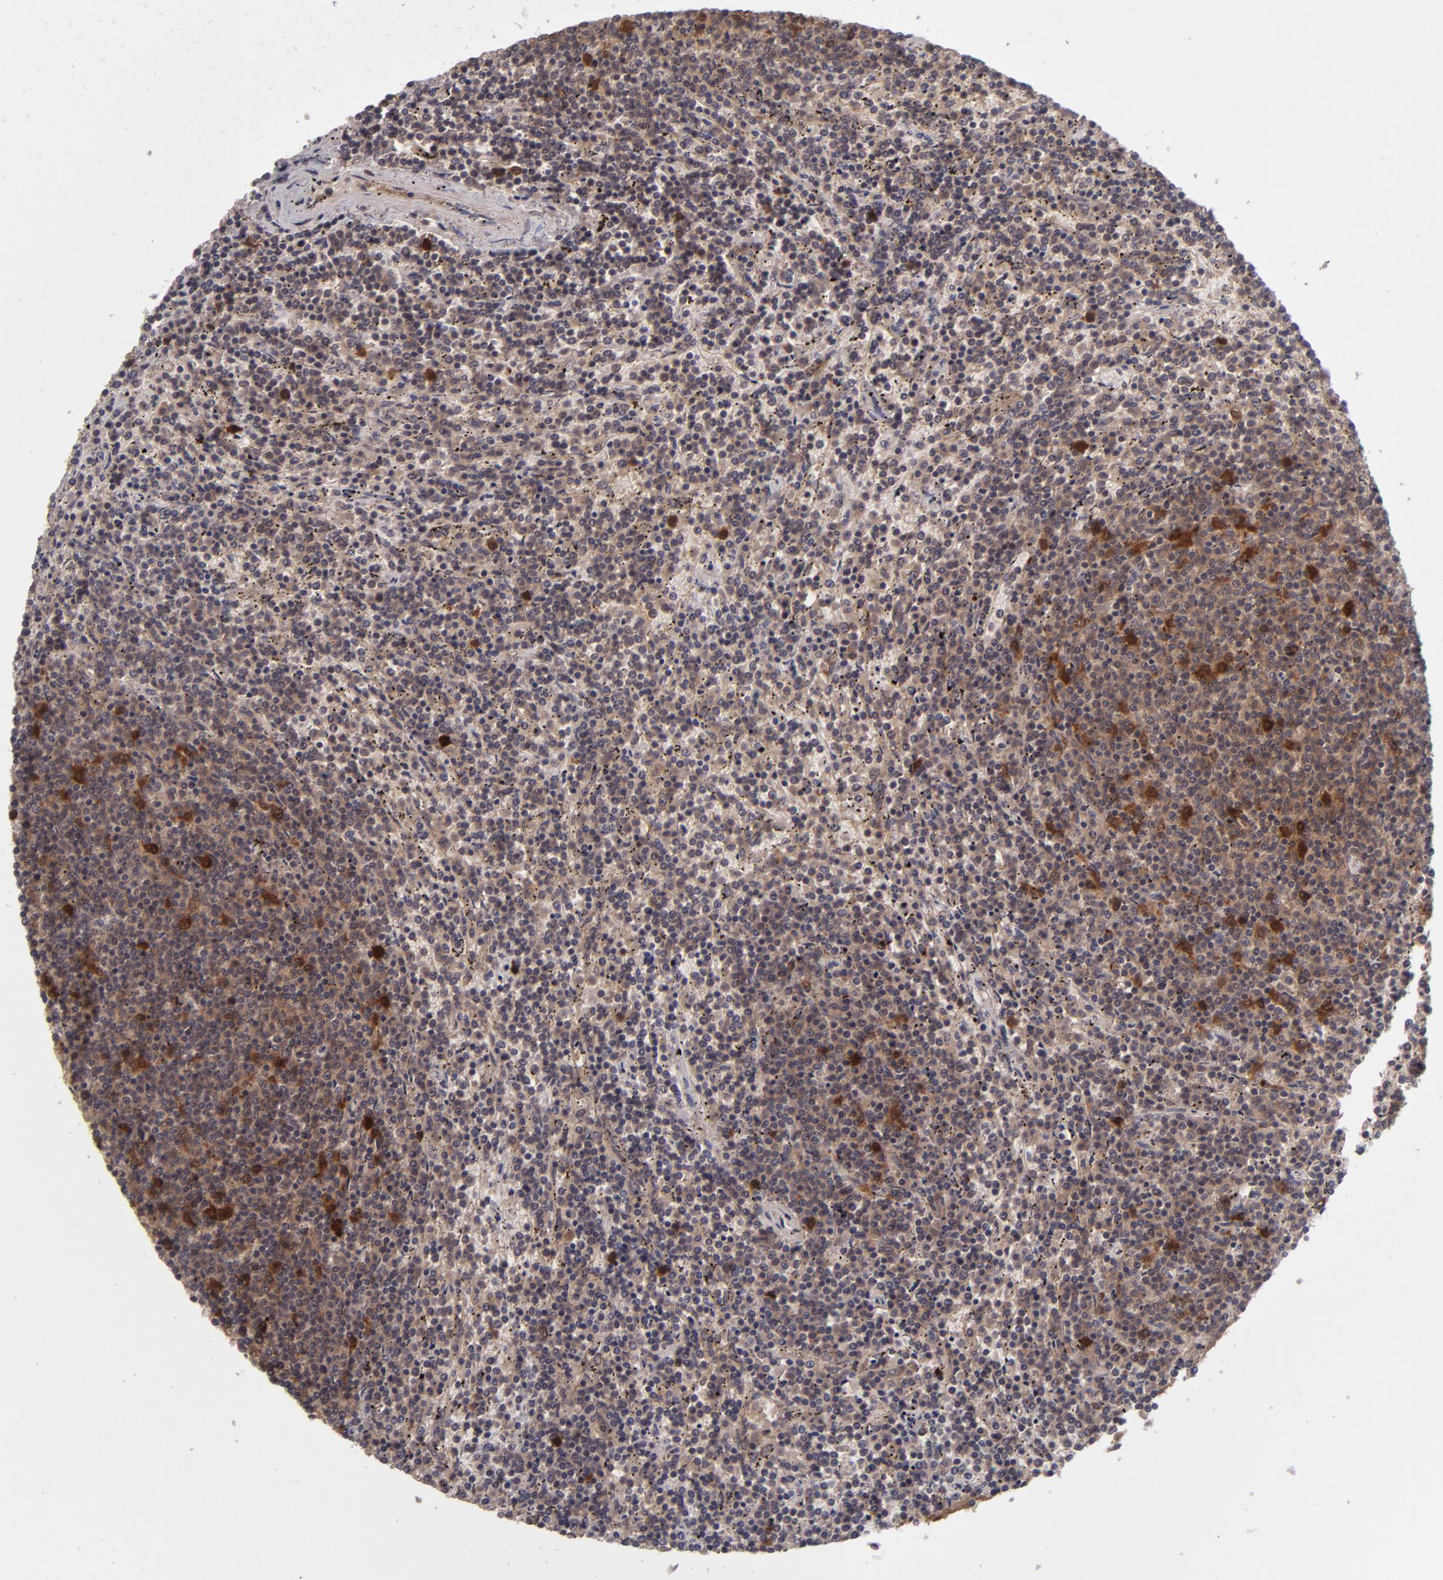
{"staining": {"intensity": "moderate", "quantity": ">75%", "location": "cytoplasmic/membranous,nuclear"}, "tissue": "lymphoma", "cell_type": "Tumor cells", "image_type": "cancer", "snomed": [{"axis": "morphology", "description": "Malignant lymphoma, non-Hodgkin's type, Low grade"}, {"axis": "topography", "description": "Spleen"}], "caption": "Malignant lymphoma, non-Hodgkin's type (low-grade) was stained to show a protein in brown. There is medium levels of moderate cytoplasmic/membranous and nuclear staining in approximately >75% of tumor cells.", "gene": "TYMS", "patient": {"sex": "female", "age": 50}}